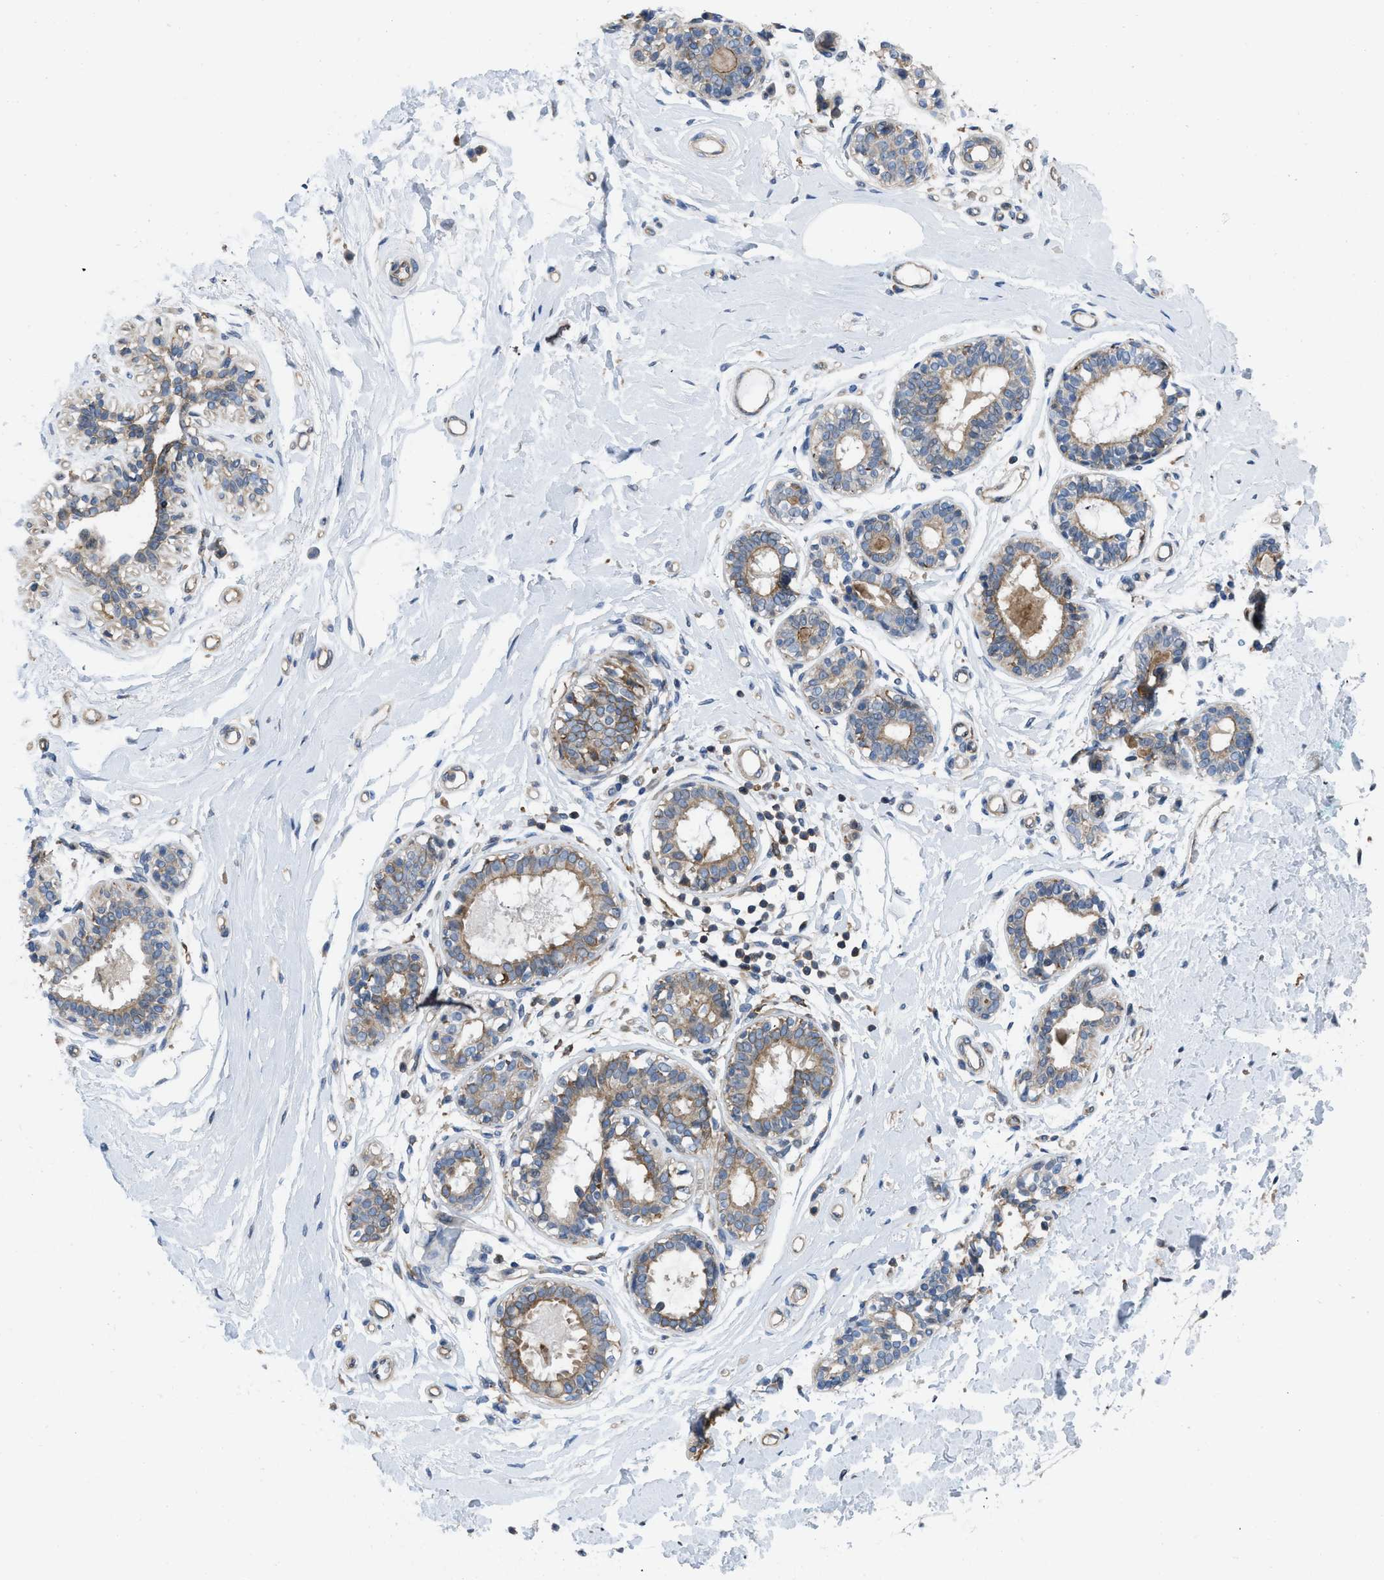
{"staining": {"intensity": "negative", "quantity": "none", "location": "none"}, "tissue": "breast", "cell_type": "Adipocytes", "image_type": "normal", "snomed": [{"axis": "morphology", "description": "Normal tissue, NOS"}, {"axis": "morphology", "description": "Lobular carcinoma"}, {"axis": "topography", "description": "Breast"}], "caption": "Immunohistochemical staining of benign human breast exhibits no significant expression in adipocytes. The staining is performed using DAB brown chromogen with nuclei counter-stained in using hematoxylin.", "gene": "MYO18A", "patient": {"sex": "female", "age": 59}}